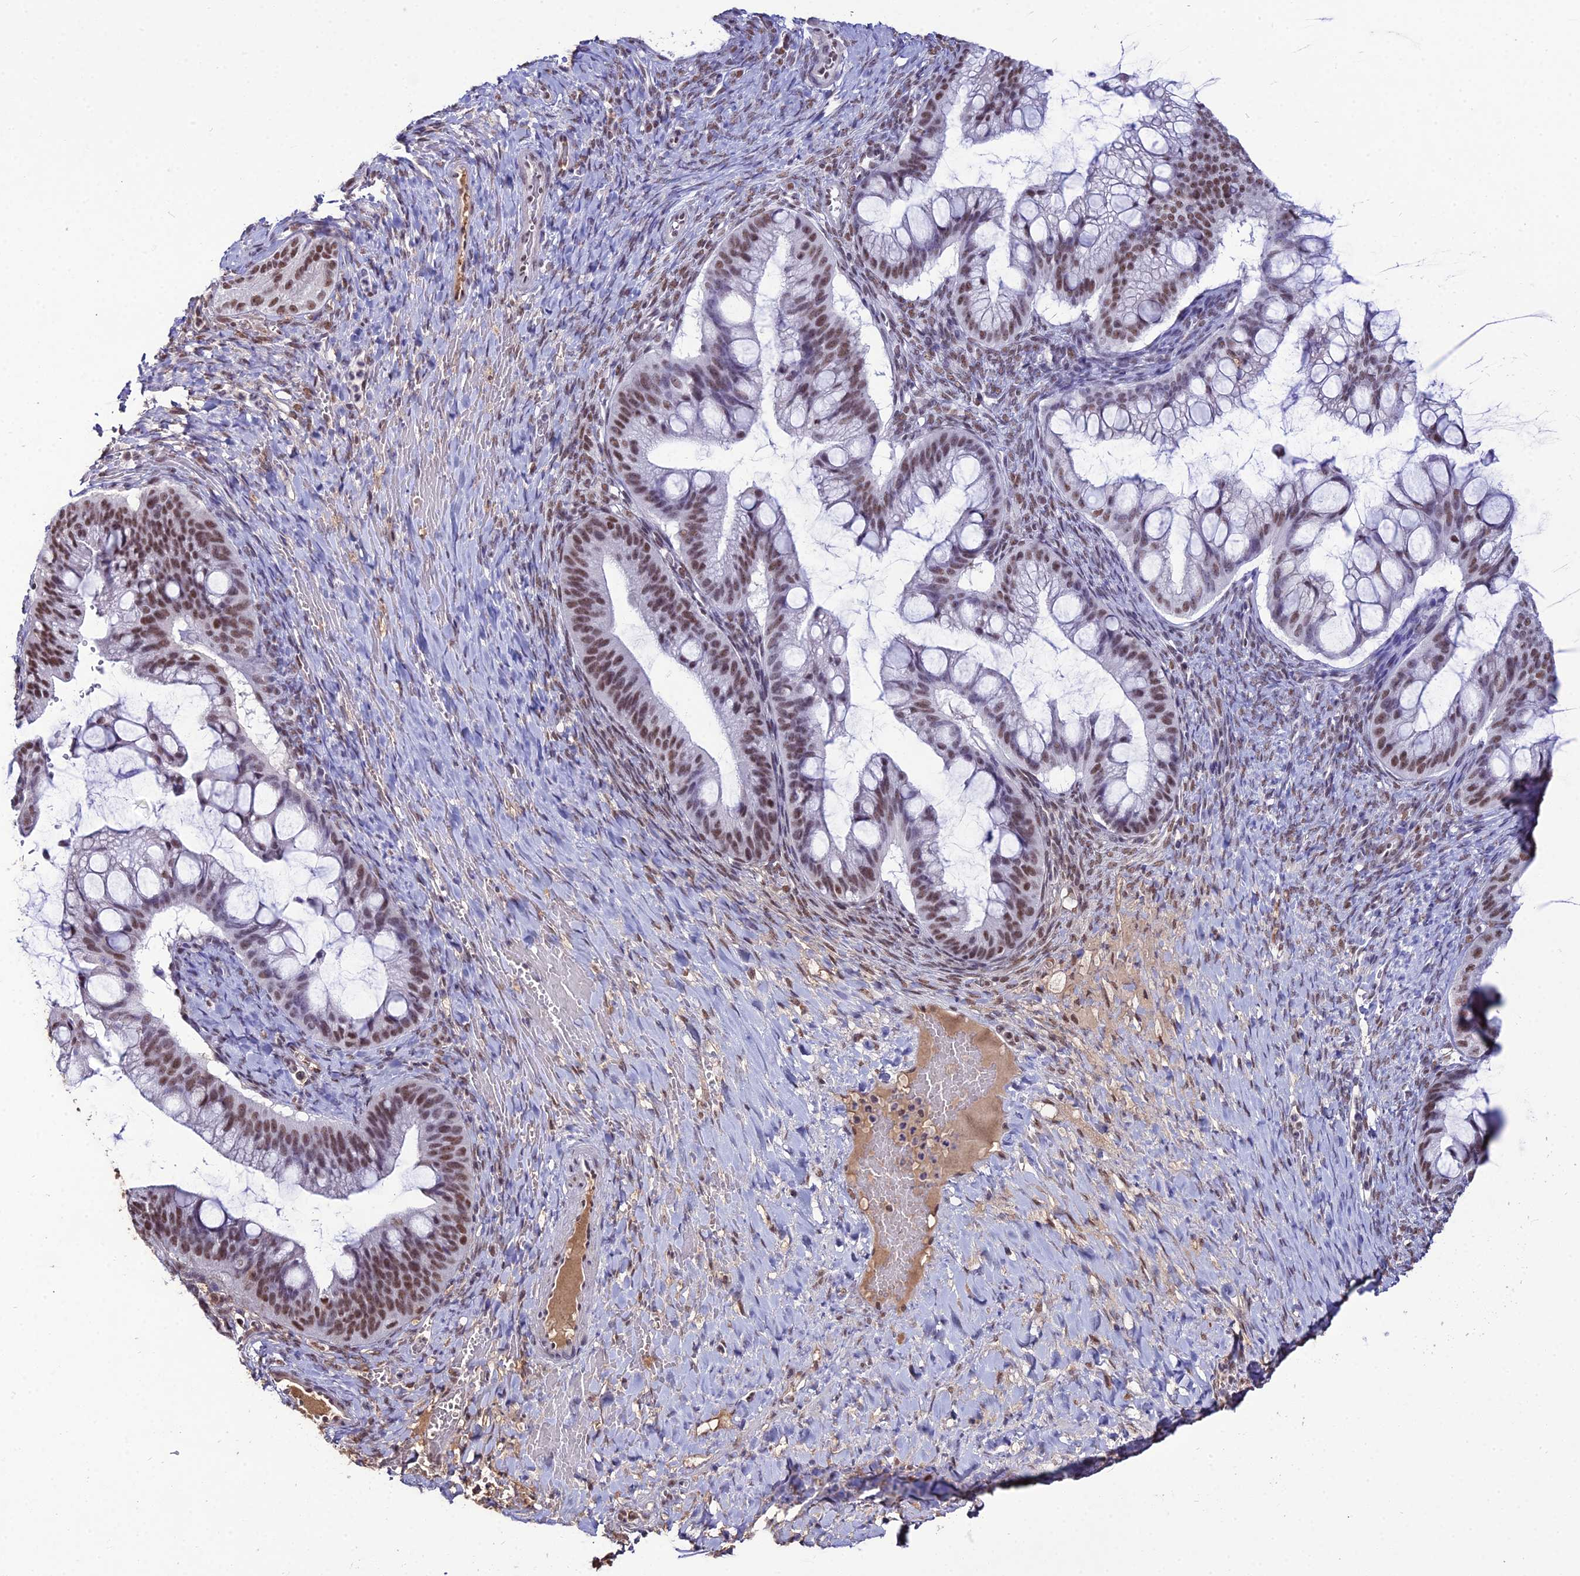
{"staining": {"intensity": "moderate", "quantity": "25%-75%", "location": "nuclear"}, "tissue": "ovarian cancer", "cell_type": "Tumor cells", "image_type": "cancer", "snomed": [{"axis": "morphology", "description": "Cystadenocarcinoma, mucinous, NOS"}, {"axis": "topography", "description": "Ovary"}], "caption": "DAB immunohistochemical staining of human mucinous cystadenocarcinoma (ovarian) demonstrates moderate nuclear protein positivity in approximately 25%-75% of tumor cells.", "gene": "RBM12", "patient": {"sex": "female", "age": 73}}